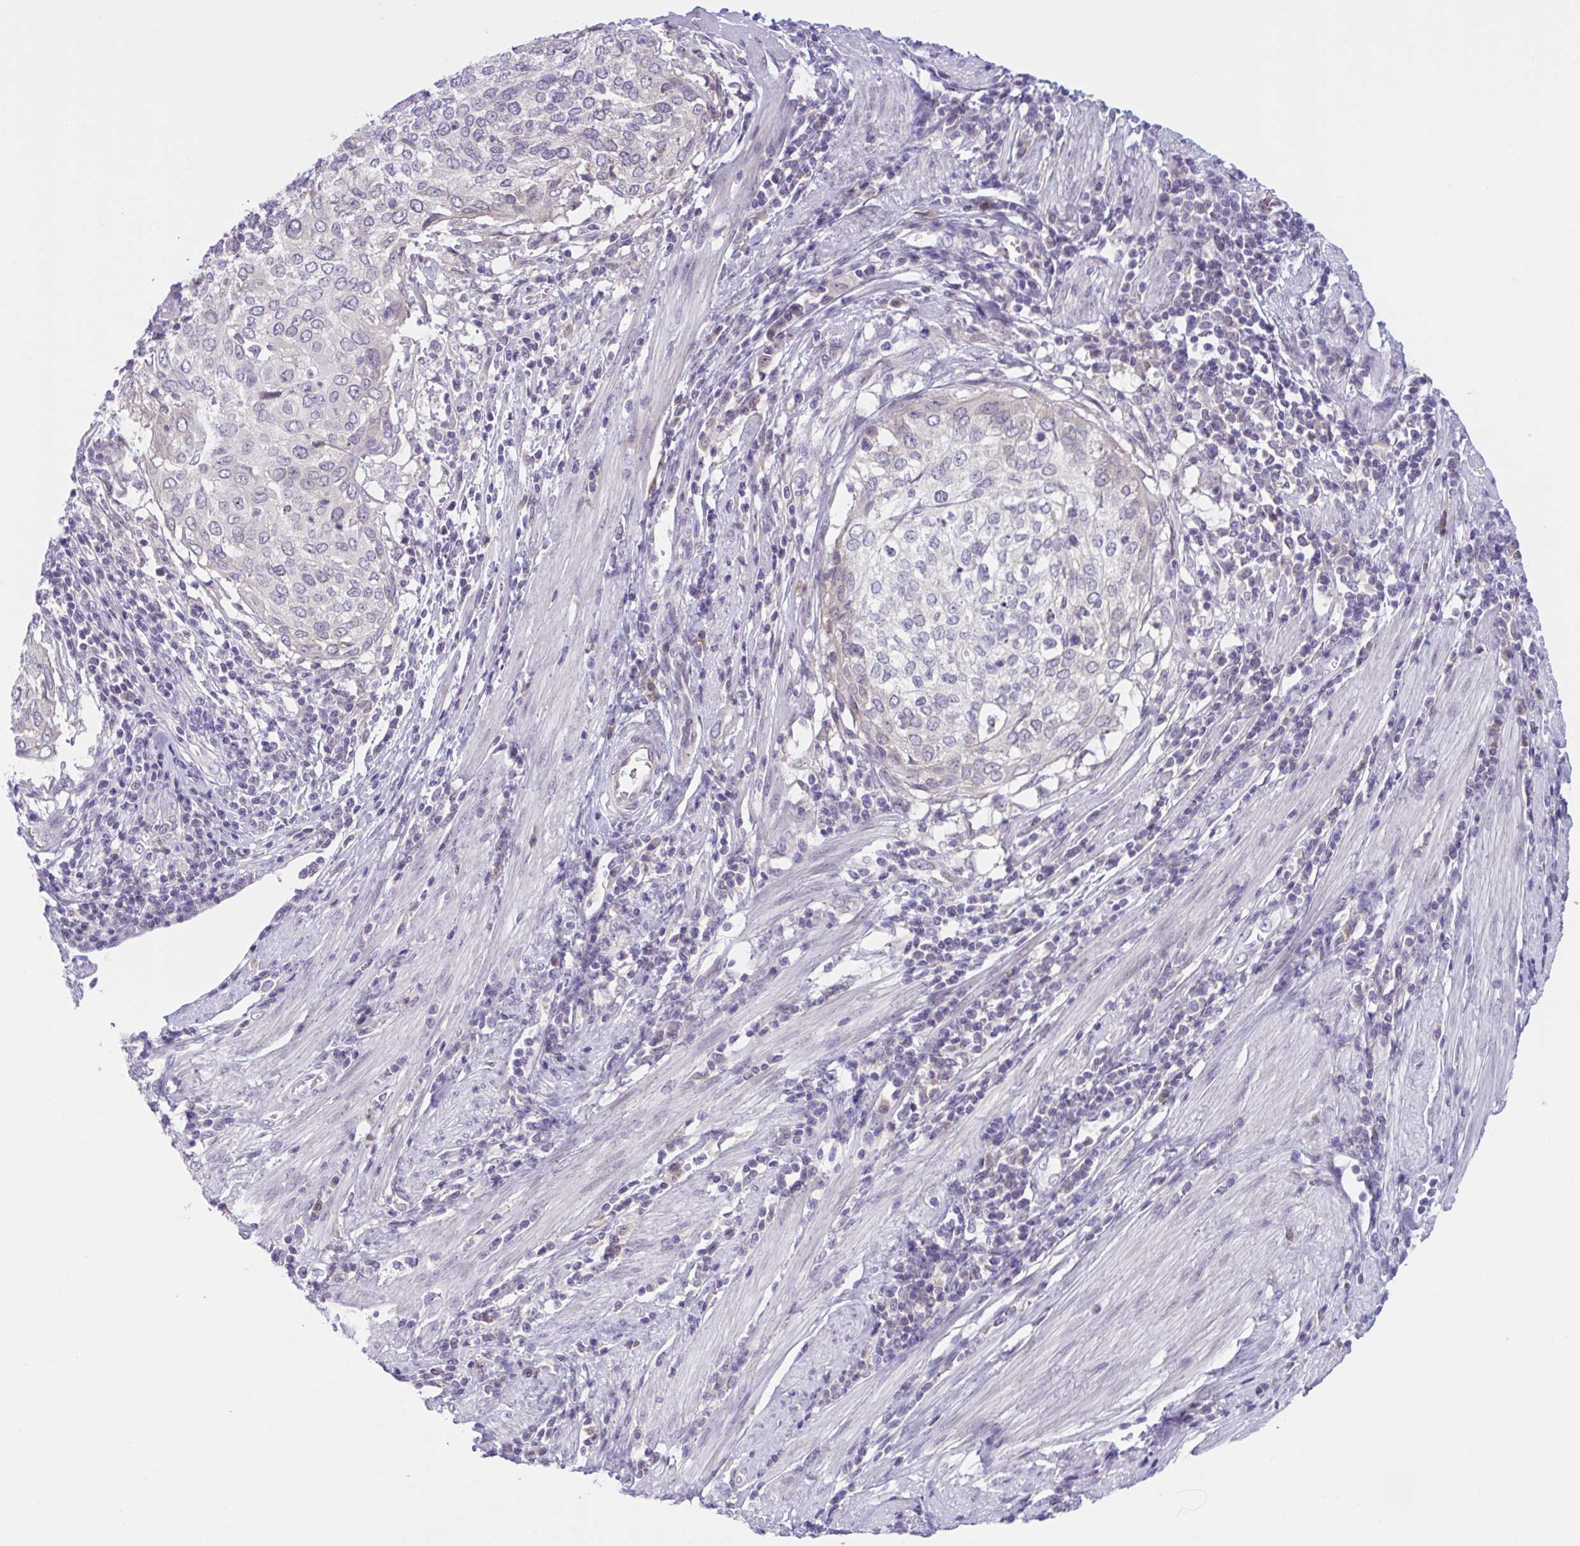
{"staining": {"intensity": "negative", "quantity": "none", "location": "none"}, "tissue": "cervical cancer", "cell_type": "Tumor cells", "image_type": "cancer", "snomed": [{"axis": "morphology", "description": "Squamous cell carcinoma, NOS"}, {"axis": "topography", "description": "Cervix"}], "caption": "DAB immunohistochemical staining of squamous cell carcinoma (cervical) shows no significant expression in tumor cells.", "gene": "WNT9B", "patient": {"sex": "female", "age": 38}}